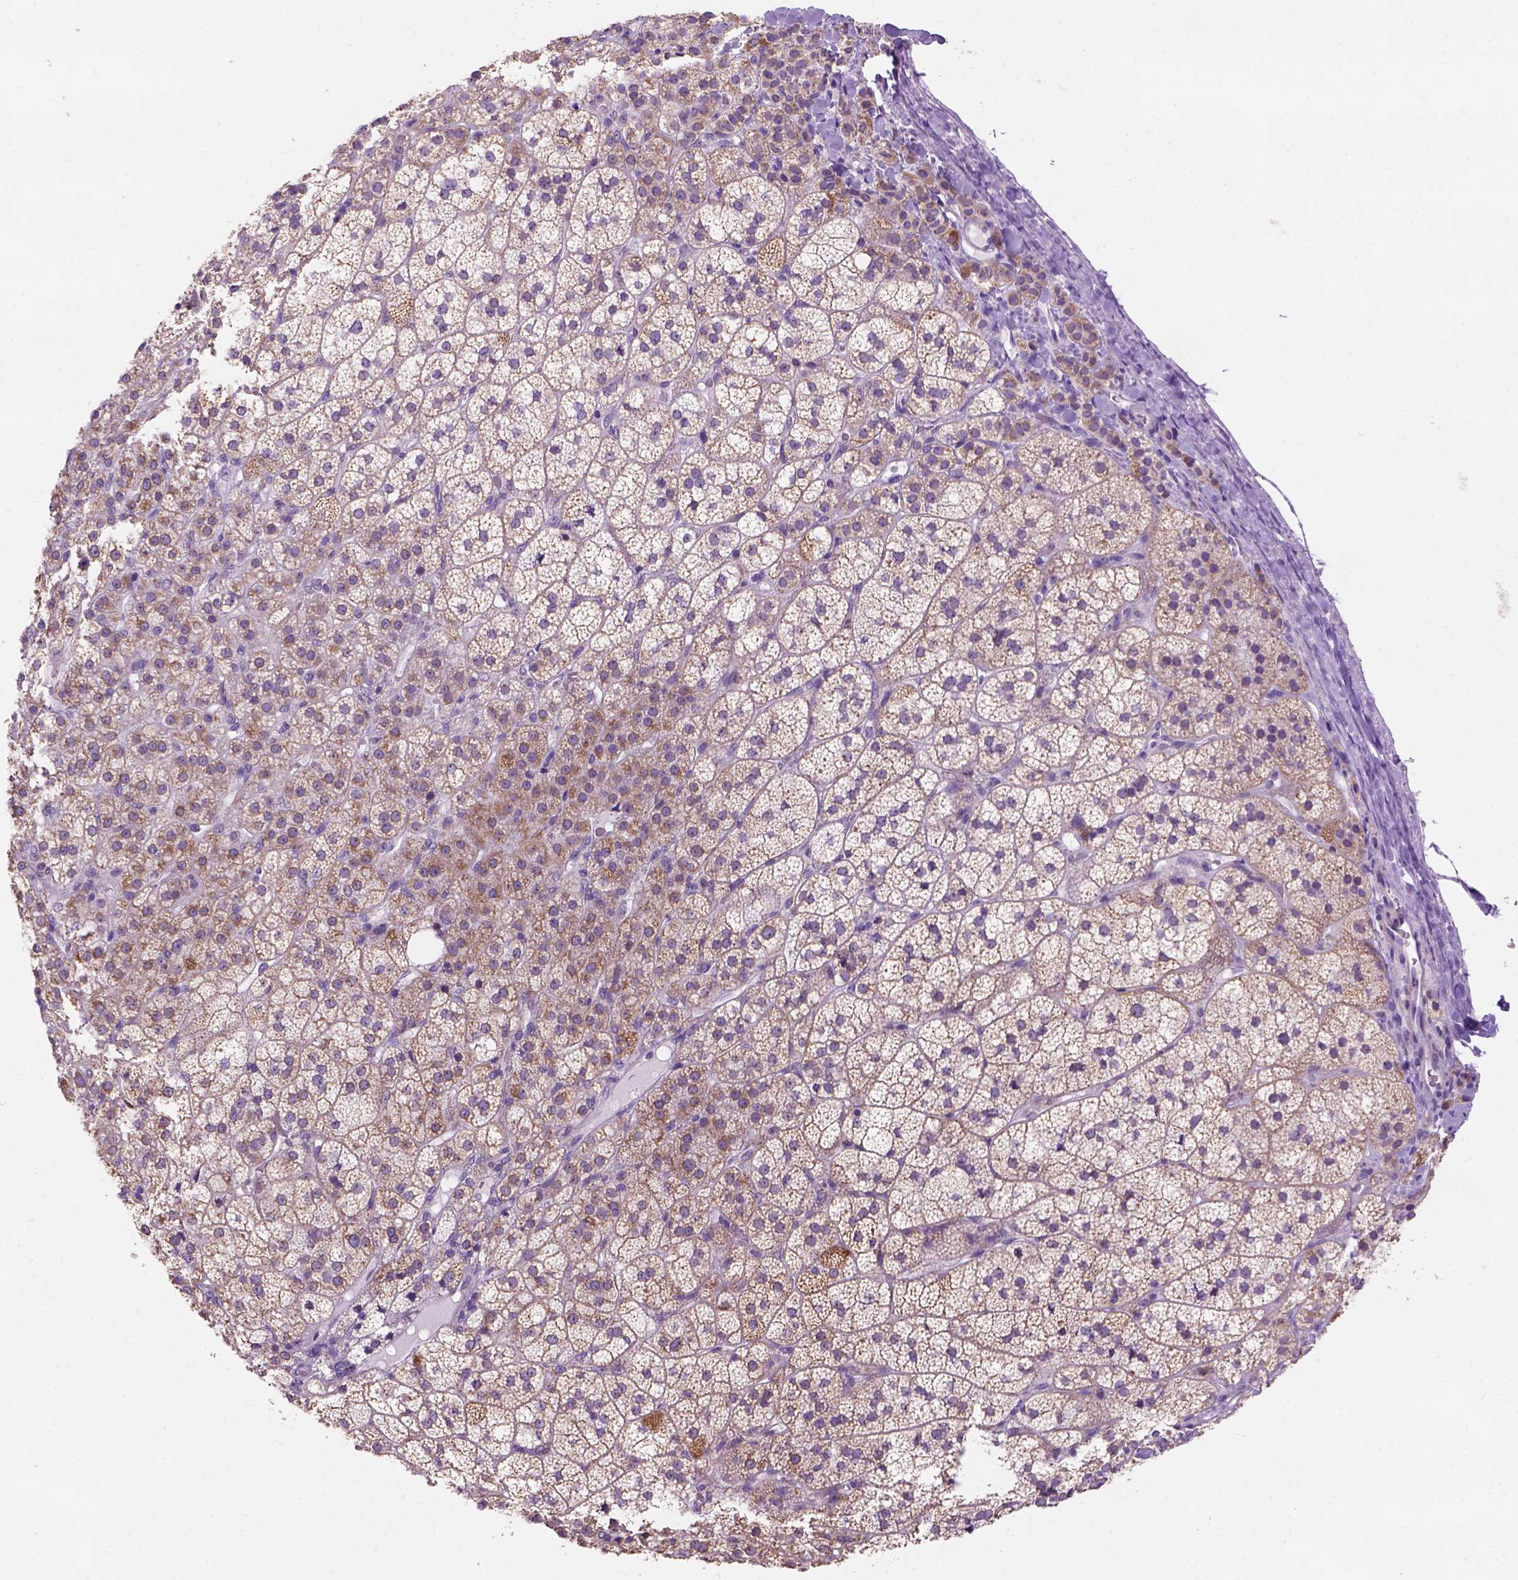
{"staining": {"intensity": "moderate", "quantity": ">75%", "location": "cytoplasmic/membranous"}, "tissue": "adrenal gland", "cell_type": "Glandular cells", "image_type": "normal", "snomed": [{"axis": "morphology", "description": "Normal tissue, NOS"}, {"axis": "topography", "description": "Adrenal gland"}], "caption": "Protein analysis of normal adrenal gland reveals moderate cytoplasmic/membranous staining in about >75% of glandular cells. Nuclei are stained in blue.", "gene": "L2HGDH", "patient": {"sex": "female", "age": 60}}